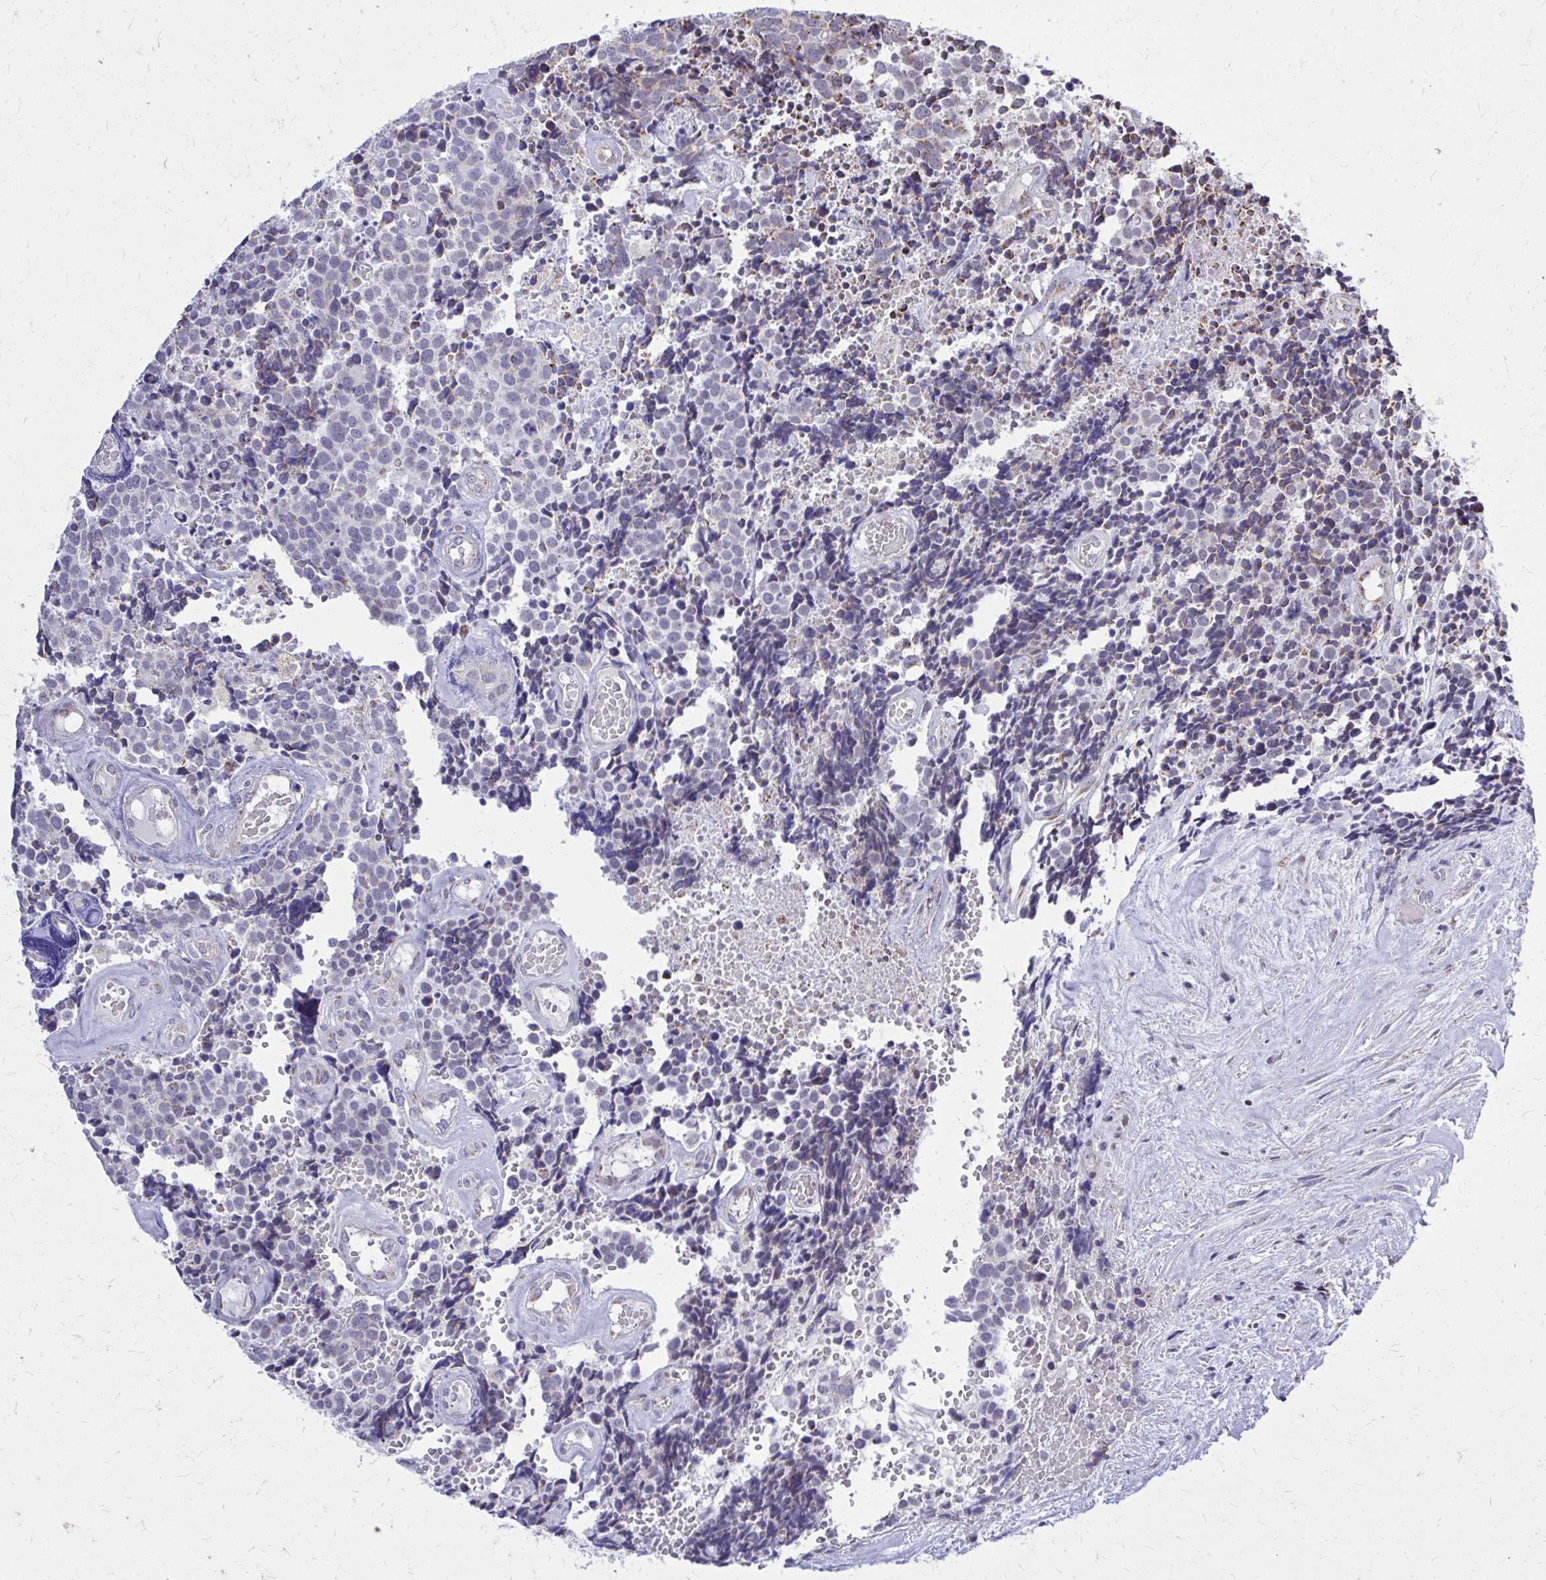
{"staining": {"intensity": "moderate", "quantity": "25%-75%", "location": "cytoplasmic/membranous"}, "tissue": "carcinoid", "cell_type": "Tumor cells", "image_type": "cancer", "snomed": [{"axis": "morphology", "description": "Carcinoid, malignant, NOS"}, {"axis": "topography", "description": "Skin"}], "caption": "IHC photomicrograph of neoplastic tissue: carcinoid stained using immunohistochemistry shows medium levels of moderate protein expression localized specifically in the cytoplasmic/membranous of tumor cells, appearing as a cytoplasmic/membranous brown color.", "gene": "ZNF362", "patient": {"sex": "female", "age": 79}}